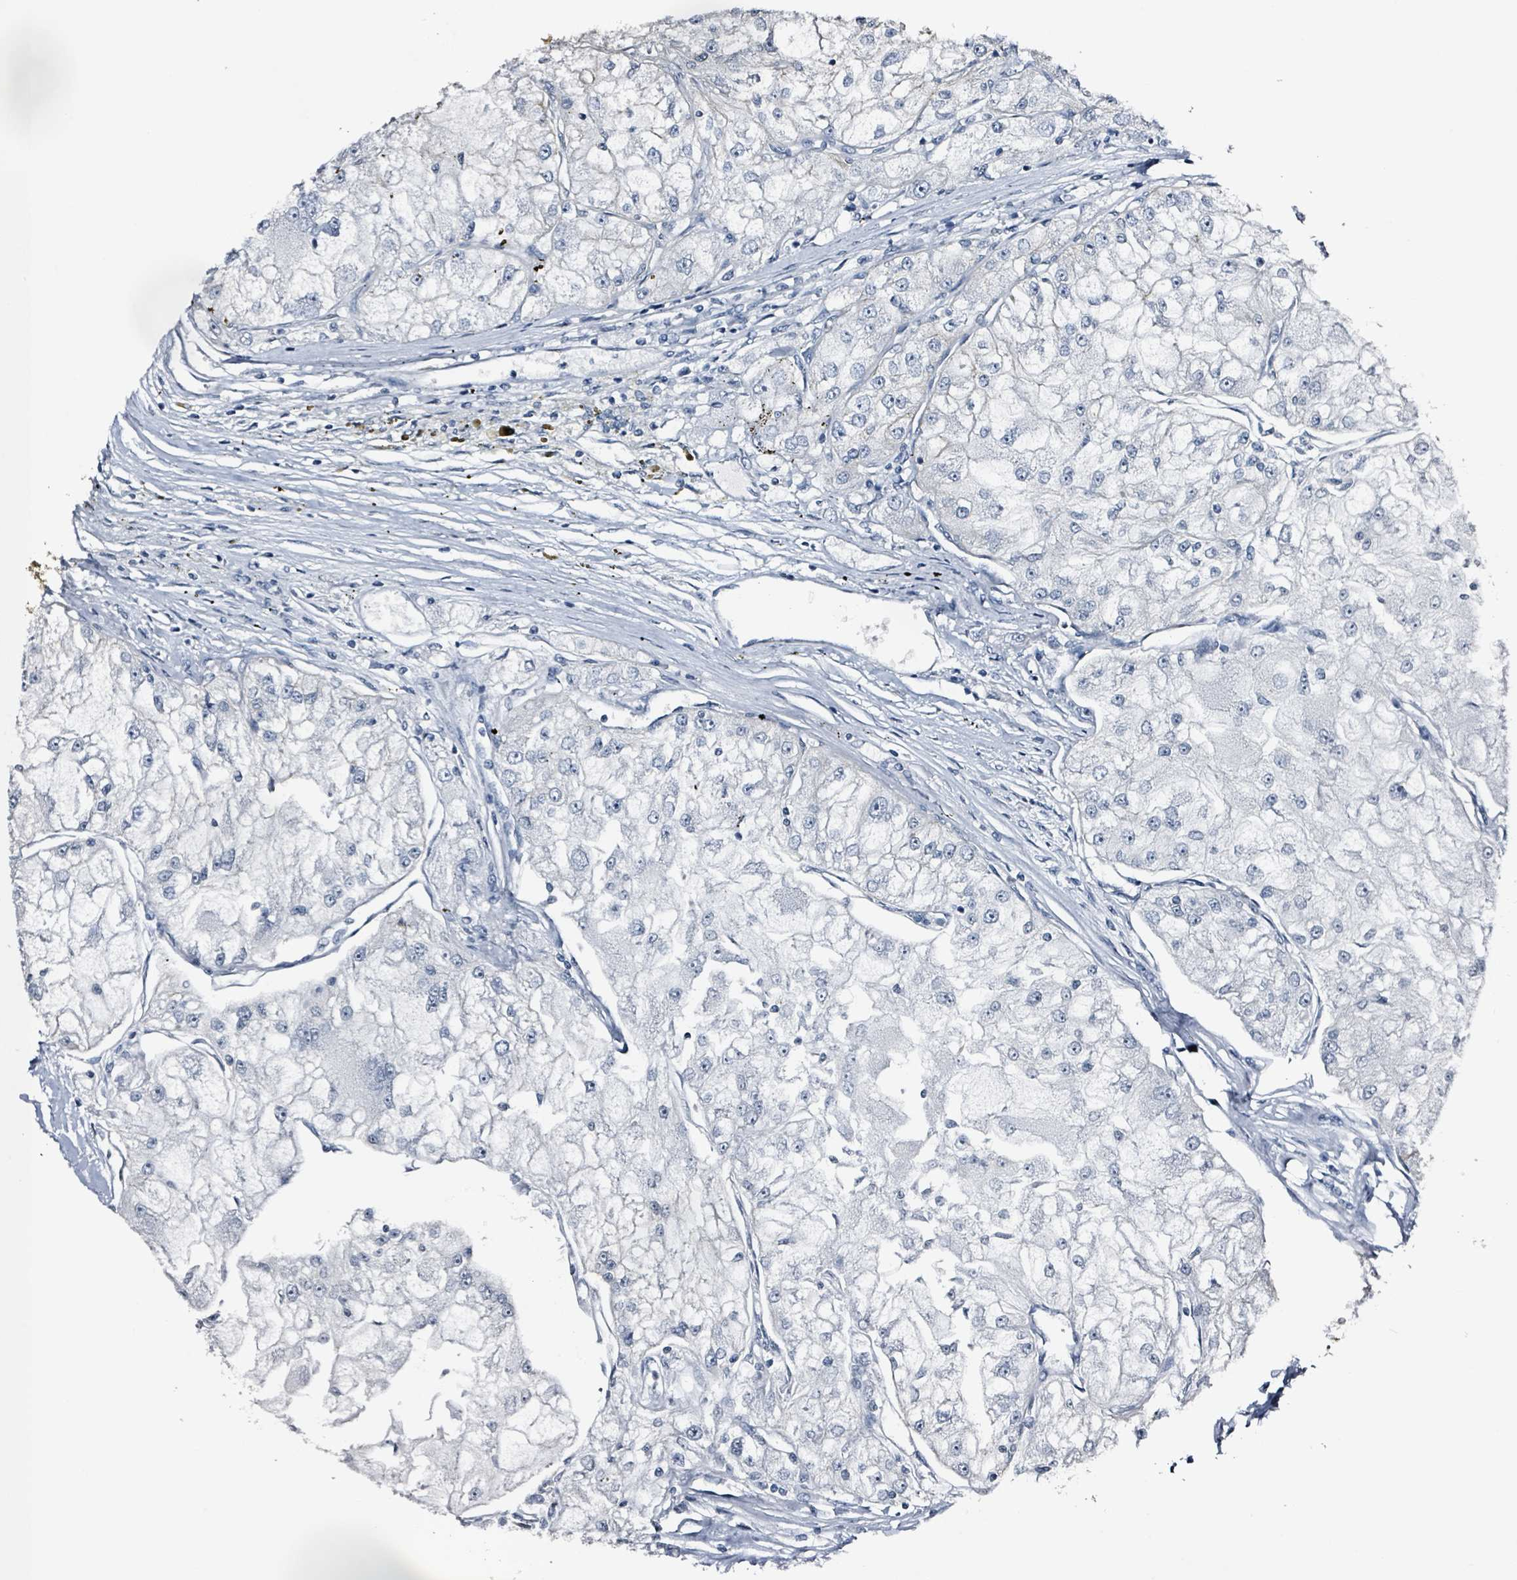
{"staining": {"intensity": "negative", "quantity": "none", "location": "none"}, "tissue": "renal cancer", "cell_type": "Tumor cells", "image_type": "cancer", "snomed": [{"axis": "morphology", "description": "Adenocarcinoma, NOS"}, {"axis": "topography", "description": "Kidney"}], "caption": "Immunohistochemistry (IHC) micrograph of neoplastic tissue: human renal adenocarcinoma stained with DAB (3,3'-diaminobenzidine) shows no significant protein staining in tumor cells.", "gene": "CA9", "patient": {"sex": "female", "age": 72}}